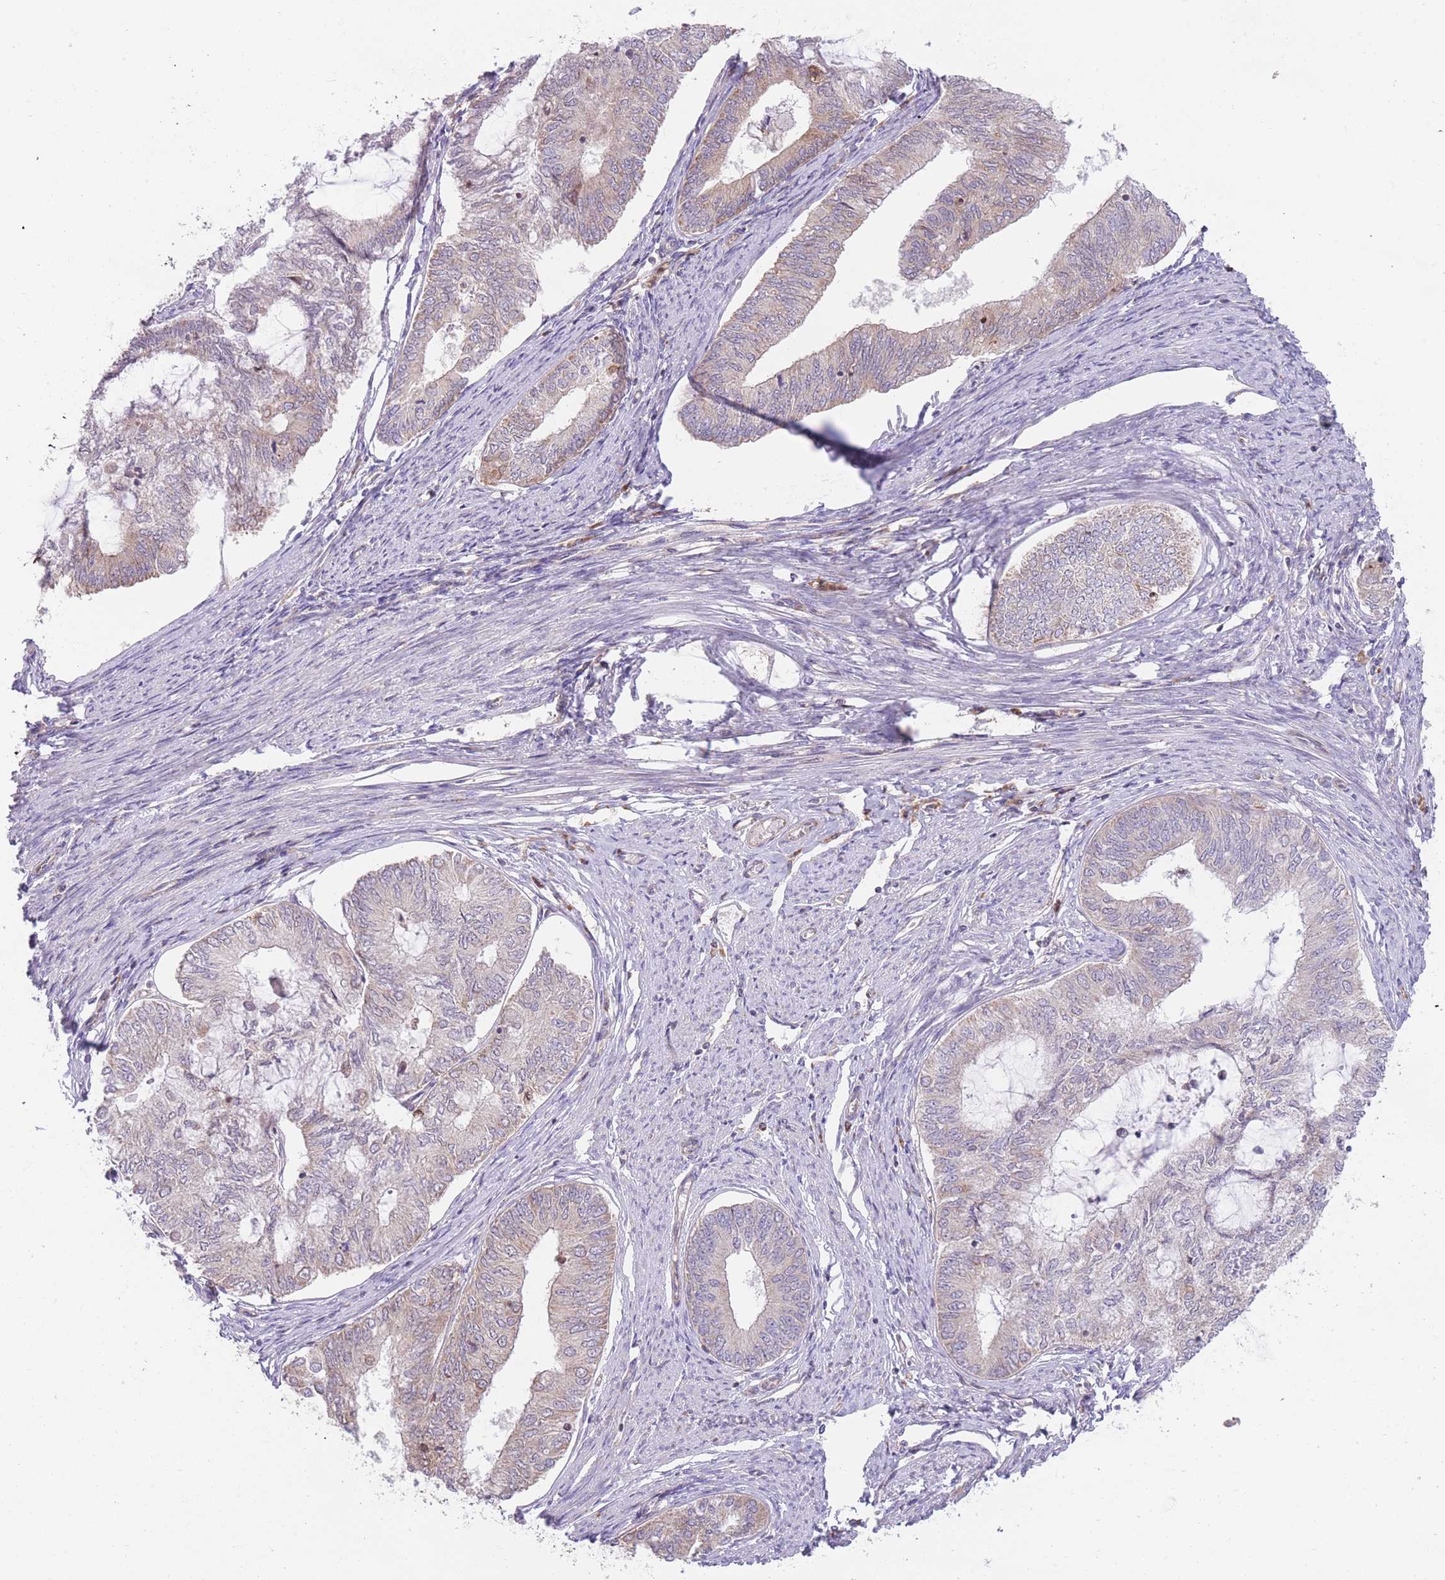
{"staining": {"intensity": "moderate", "quantity": "25%-75%", "location": "cytoplasmic/membranous"}, "tissue": "endometrial cancer", "cell_type": "Tumor cells", "image_type": "cancer", "snomed": [{"axis": "morphology", "description": "Adenocarcinoma, NOS"}, {"axis": "topography", "description": "Endometrium"}], "caption": "Moderate cytoplasmic/membranous protein positivity is present in approximately 25%-75% of tumor cells in adenocarcinoma (endometrial).", "gene": "BOLA2B", "patient": {"sex": "female", "age": 68}}